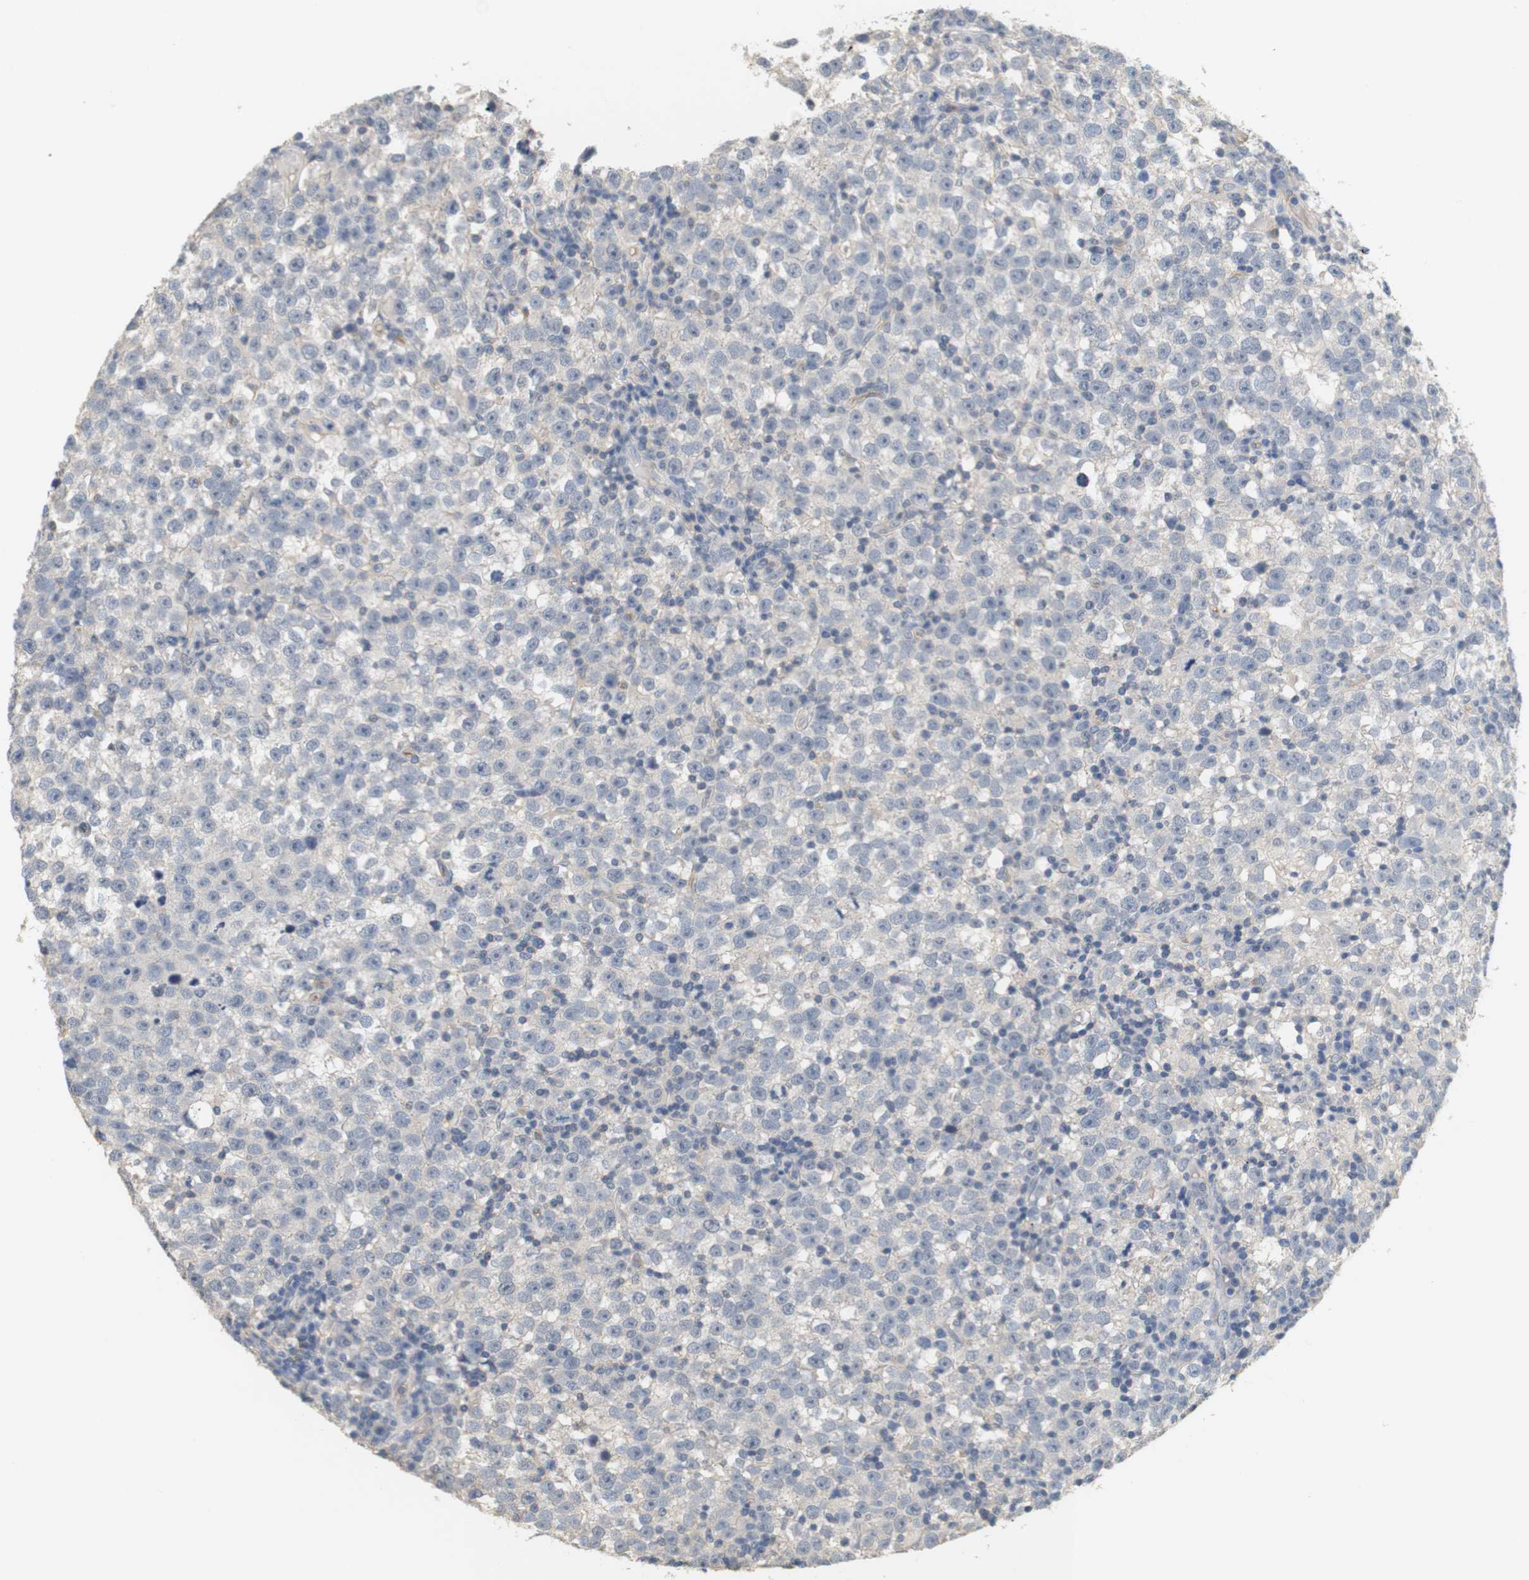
{"staining": {"intensity": "negative", "quantity": "none", "location": "none"}, "tissue": "testis cancer", "cell_type": "Tumor cells", "image_type": "cancer", "snomed": [{"axis": "morphology", "description": "Seminoma, NOS"}, {"axis": "topography", "description": "Testis"}], "caption": "Immunohistochemistry (IHC) of testis seminoma demonstrates no positivity in tumor cells.", "gene": "OSR1", "patient": {"sex": "male", "age": 43}}